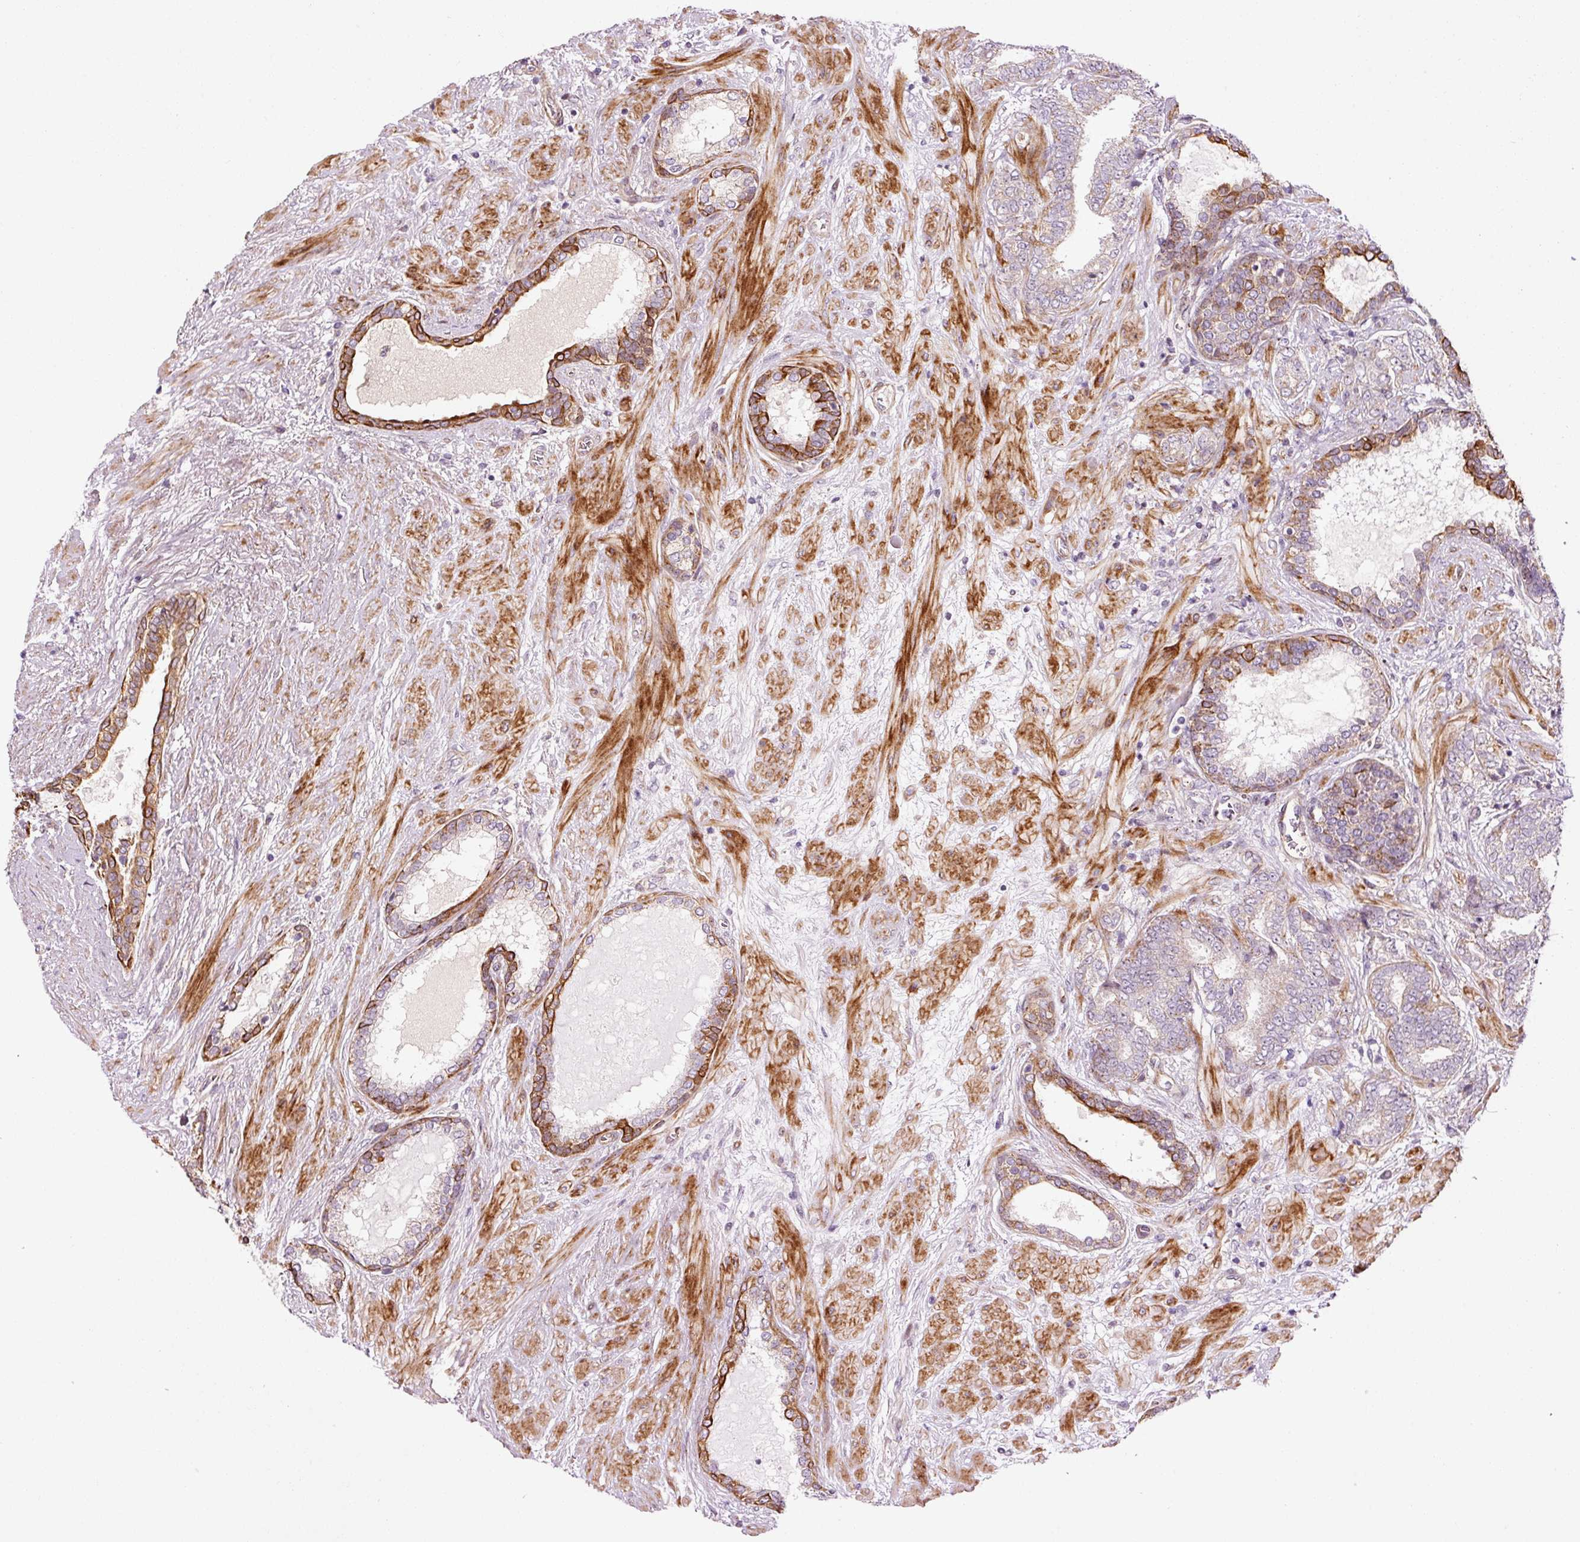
{"staining": {"intensity": "negative", "quantity": "none", "location": "none"}, "tissue": "prostate cancer", "cell_type": "Tumor cells", "image_type": "cancer", "snomed": [{"axis": "morphology", "description": "Adenocarcinoma, High grade"}, {"axis": "topography", "description": "Prostate"}], "caption": "This is a image of immunohistochemistry (IHC) staining of prostate cancer (adenocarcinoma (high-grade)), which shows no positivity in tumor cells.", "gene": "ANKRD20A1", "patient": {"sex": "male", "age": 72}}